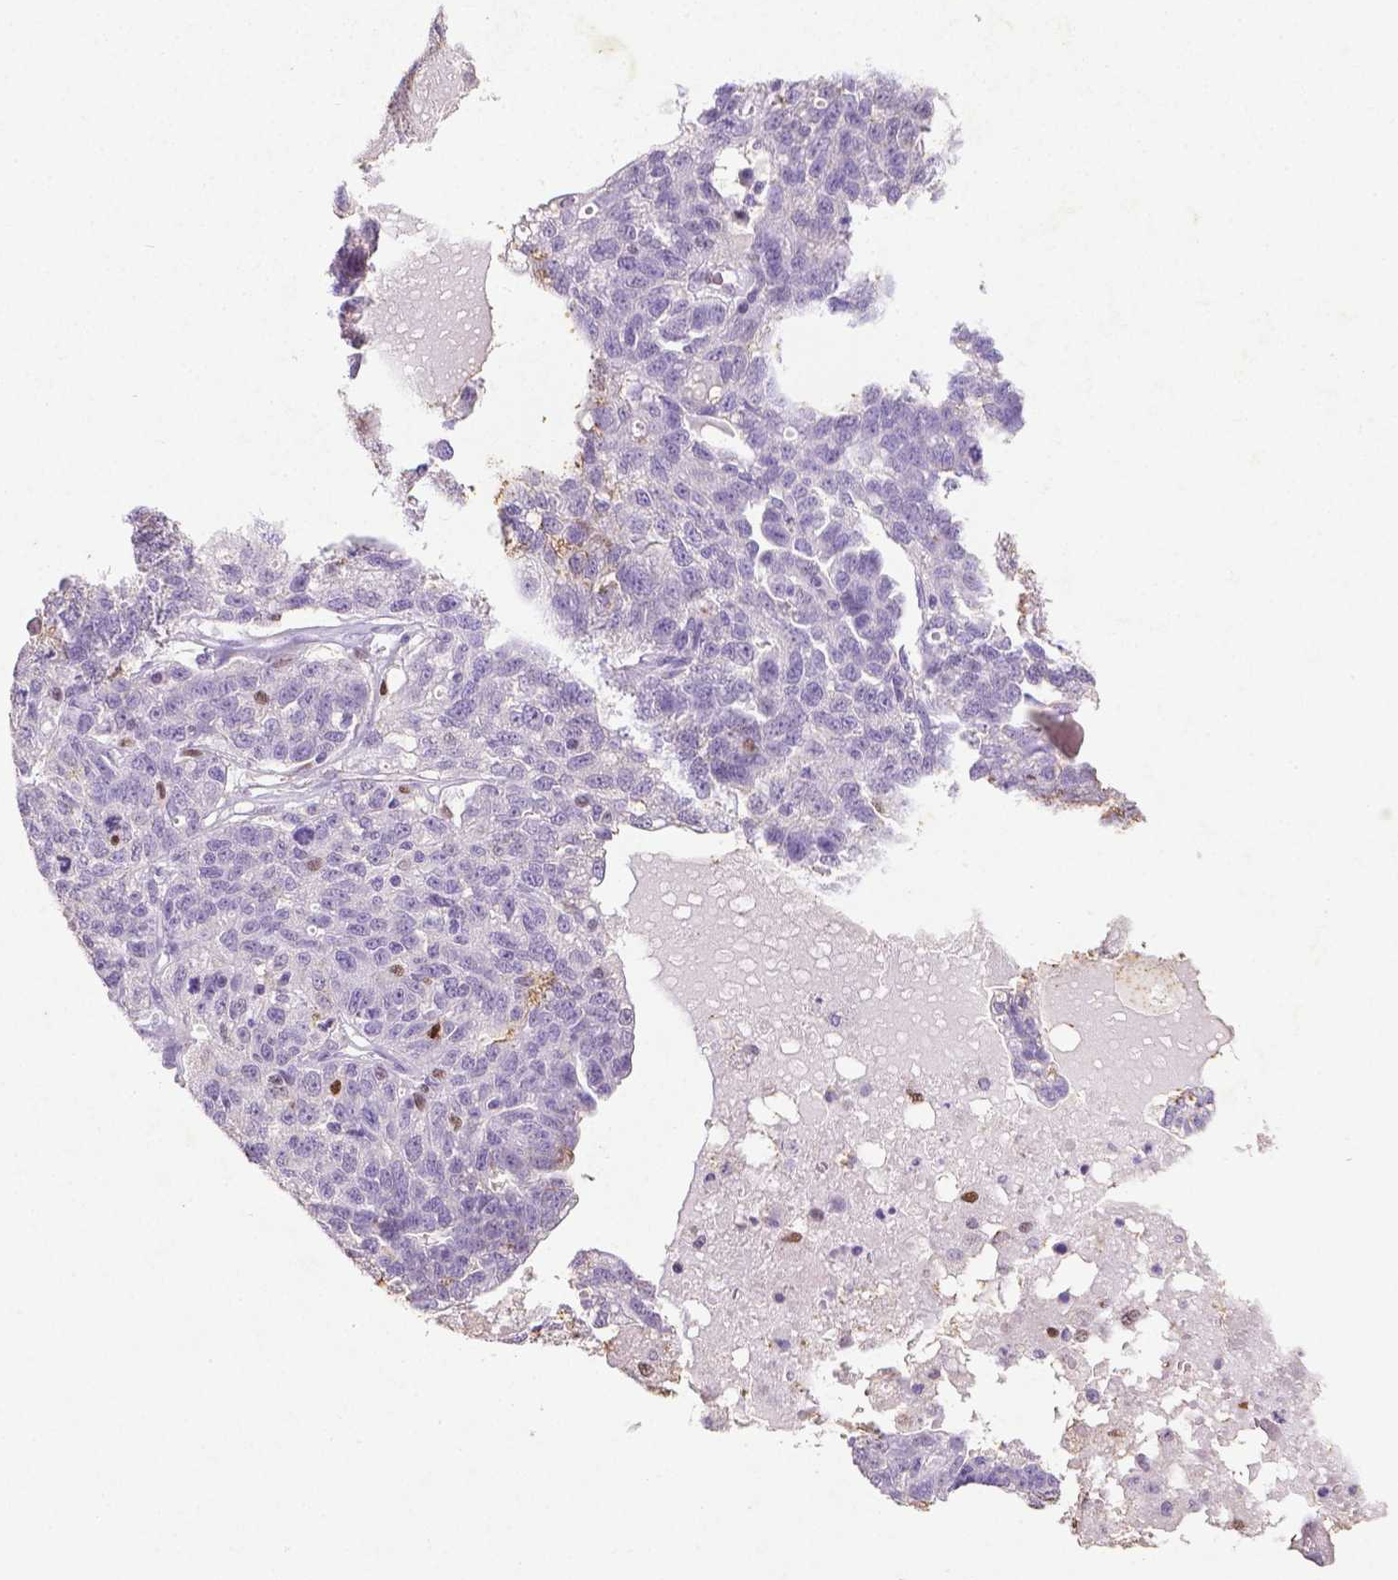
{"staining": {"intensity": "negative", "quantity": "none", "location": "none"}, "tissue": "ovarian cancer", "cell_type": "Tumor cells", "image_type": "cancer", "snomed": [{"axis": "morphology", "description": "Cystadenocarcinoma, serous, NOS"}, {"axis": "topography", "description": "Ovary"}], "caption": "Immunohistochemical staining of human ovarian cancer (serous cystadenocarcinoma) demonstrates no significant expression in tumor cells. (DAB (3,3'-diaminobenzidine) immunohistochemistry visualized using brightfield microscopy, high magnification).", "gene": "CDKN1A", "patient": {"sex": "female", "age": 71}}